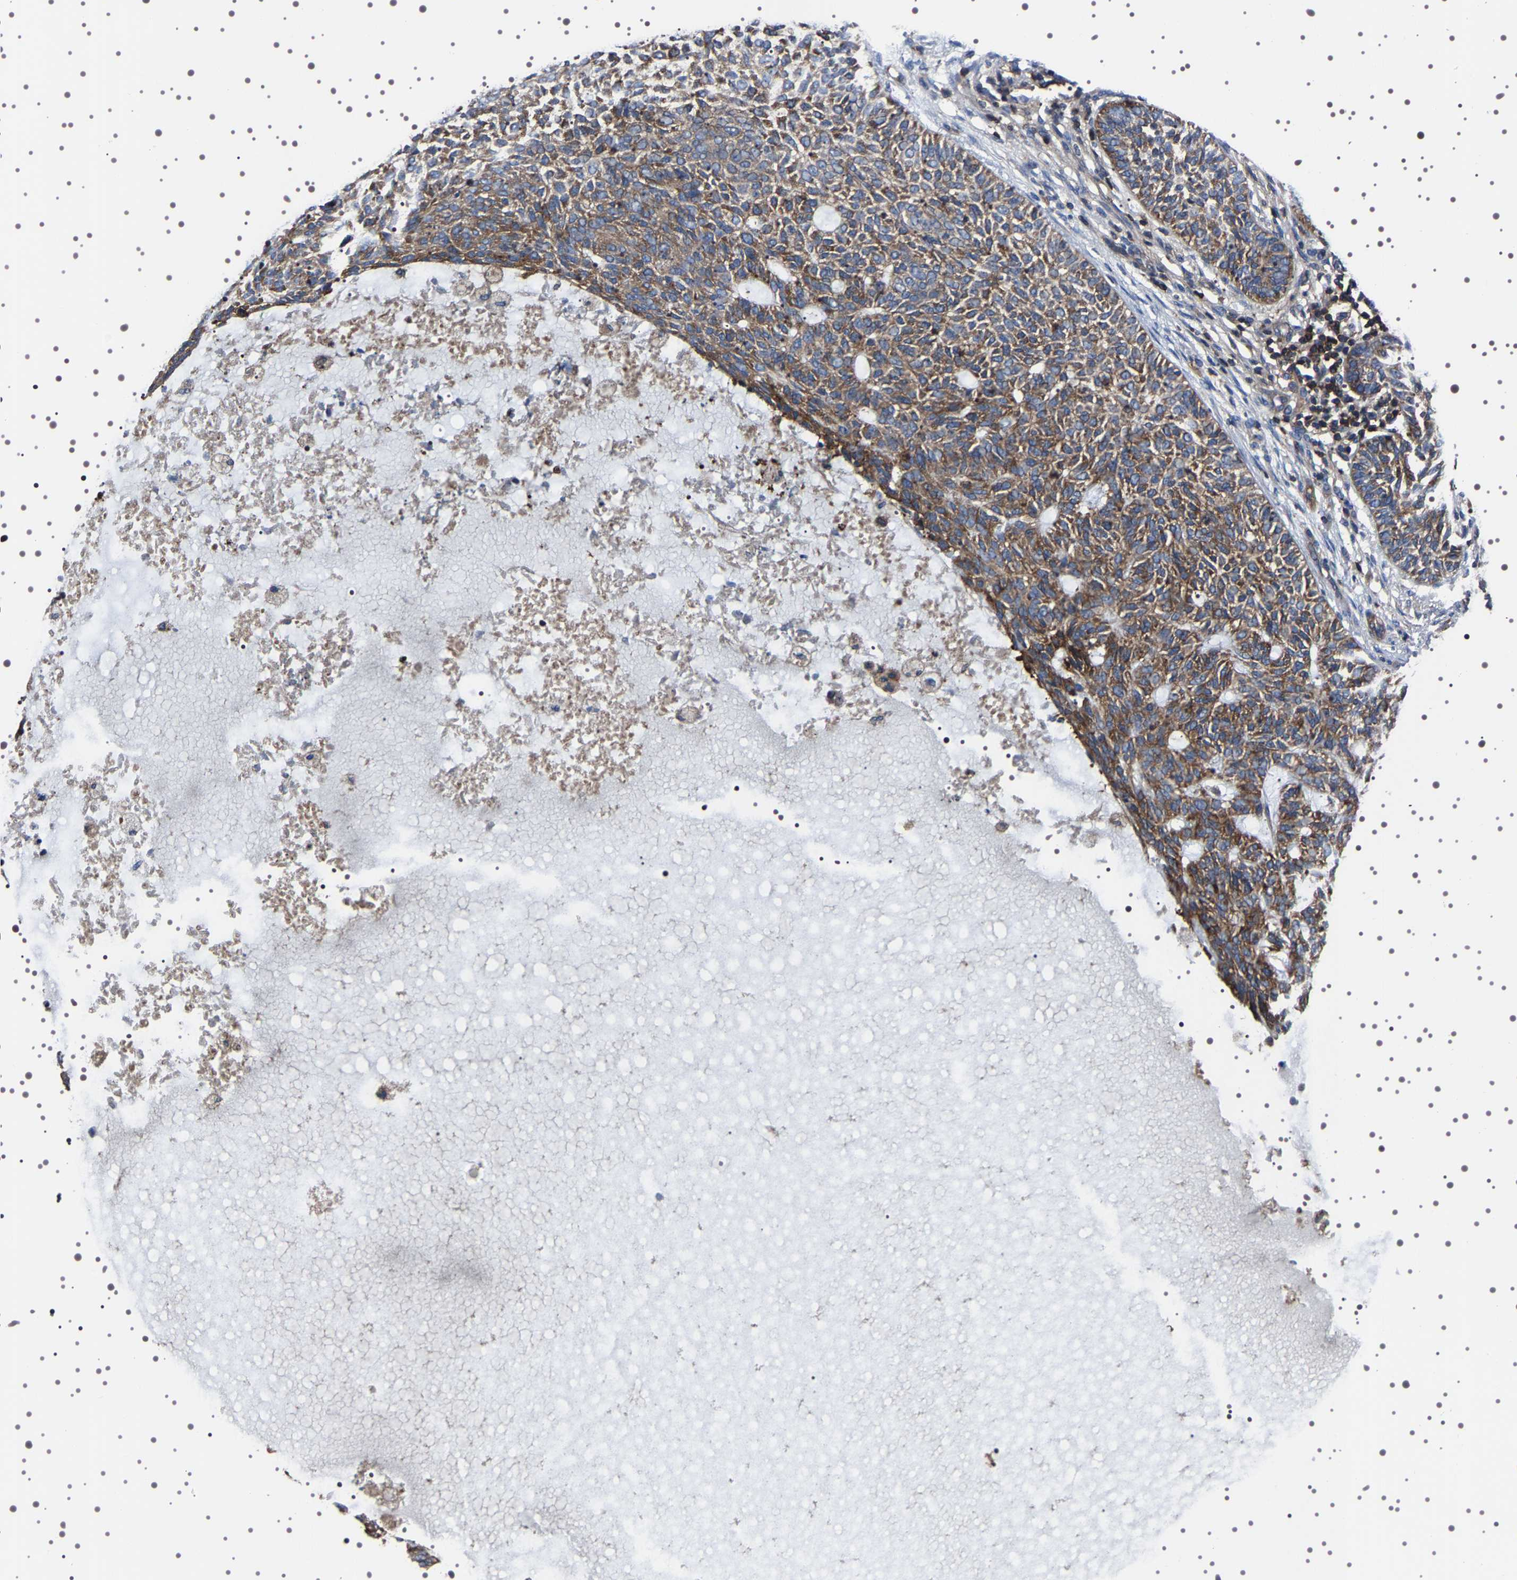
{"staining": {"intensity": "moderate", "quantity": ">75%", "location": "cytoplasmic/membranous"}, "tissue": "skin cancer", "cell_type": "Tumor cells", "image_type": "cancer", "snomed": [{"axis": "morphology", "description": "Basal cell carcinoma"}, {"axis": "topography", "description": "Skin"}], "caption": "The photomicrograph displays staining of basal cell carcinoma (skin), revealing moderate cytoplasmic/membranous protein staining (brown color) within tumor cells.", "gene": "WDR1", "patient": {"sex": "male", "age": 87}}